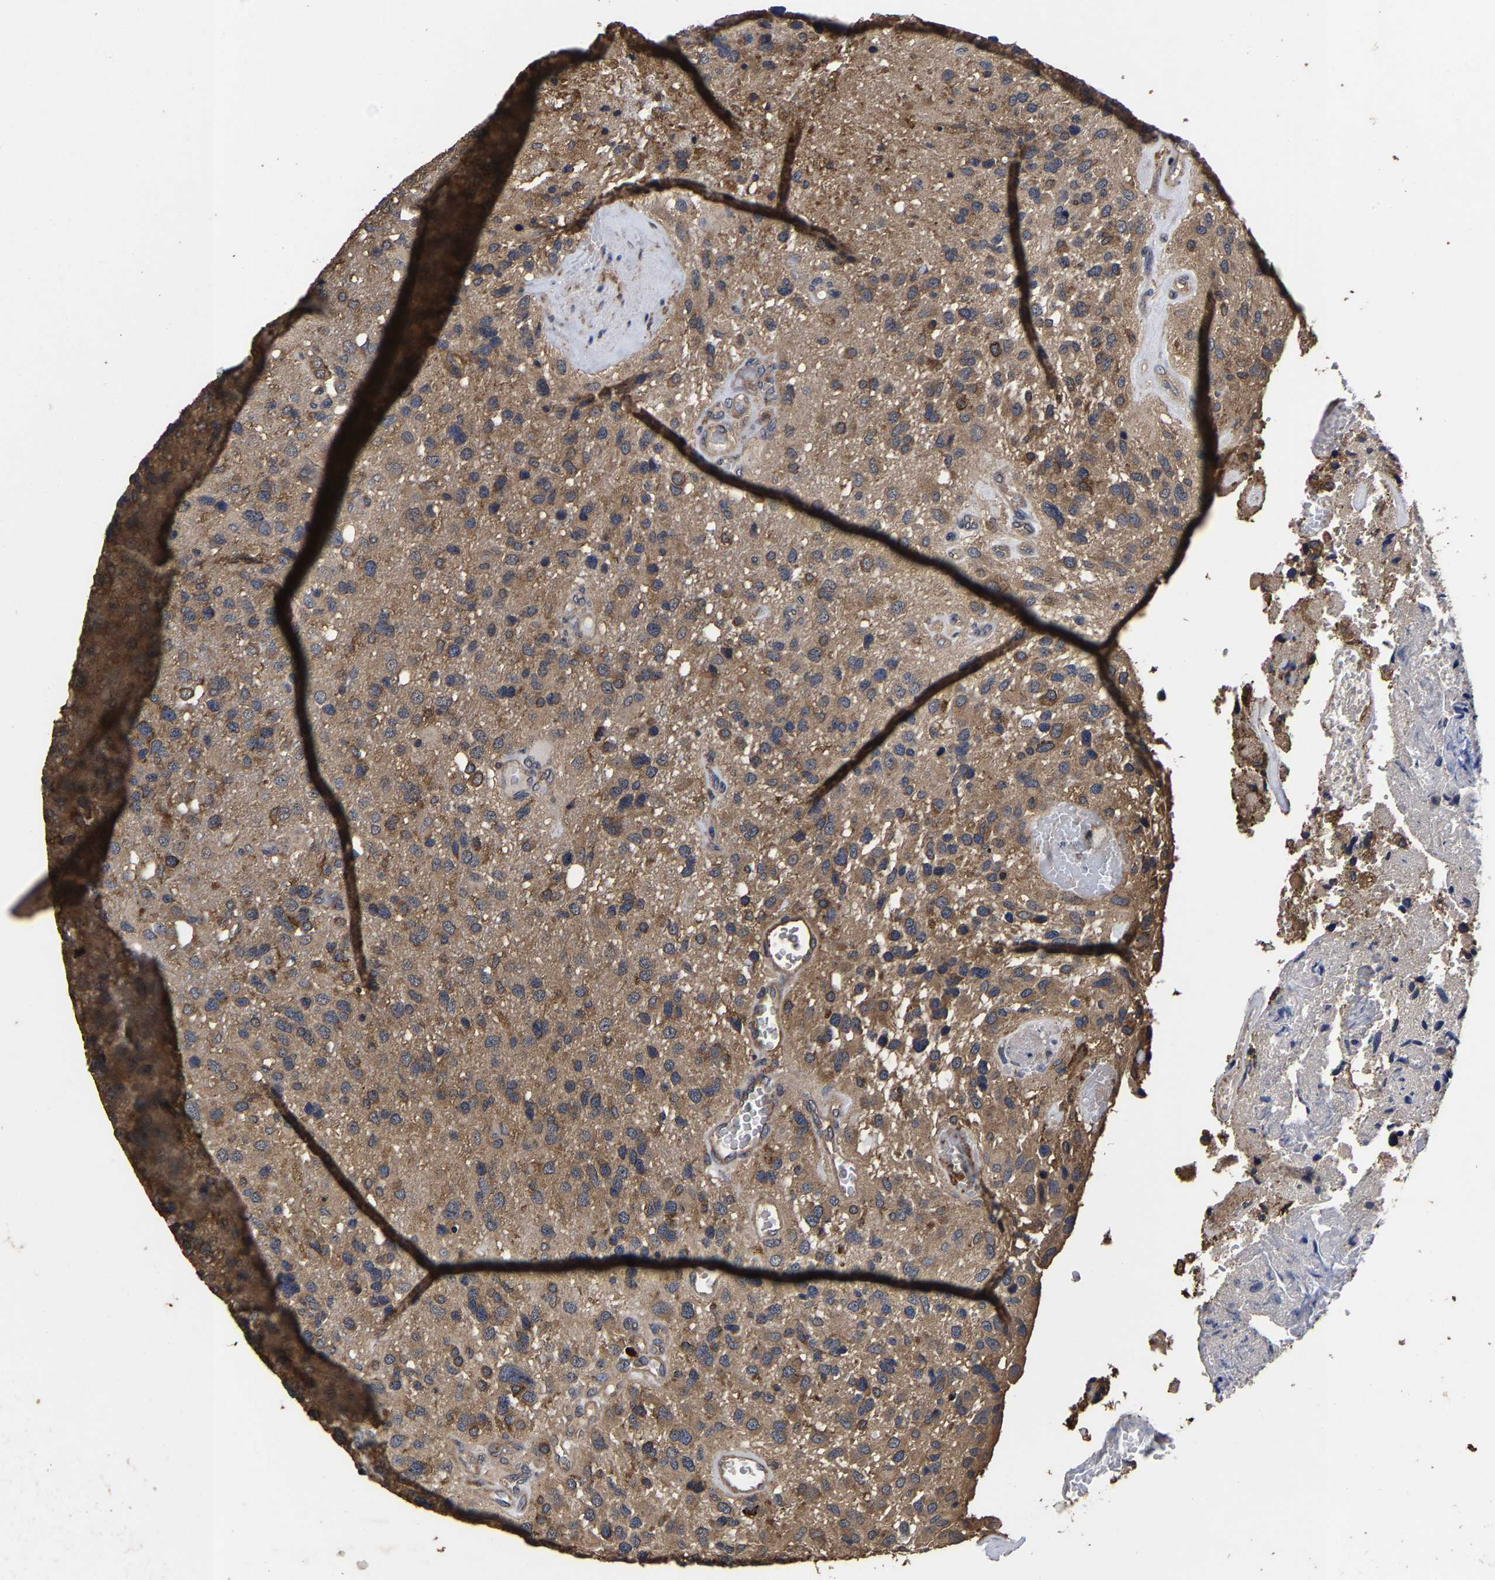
{"staining": {"intensity": "moderate", "quantity": ">75%", "location": "cytoplasmic/membranous"}, "tissue": "glioma", "cell_type": "Tumor cells", "image_type": "cancer", "snomed": [{"axis": "morphology", "description": "Glioma, malignant, High grade"}, {"axis": "topography", "description": "Brain"}], "caption": "Immunohistochemistry (DAB (3,3'-diaminobenzidine)) staining of human high-grade glioma (malignant) demonstrates moderate cytoplasmic/membranous protein staining in approximately >75% of tumor cells. The staining was performed using DAB, with brown indicating positive protein expression. Nuclei are stained blue with hematoxylin.", "gene": "ITCH", "patient": {"sex": "female", "age": 58}}